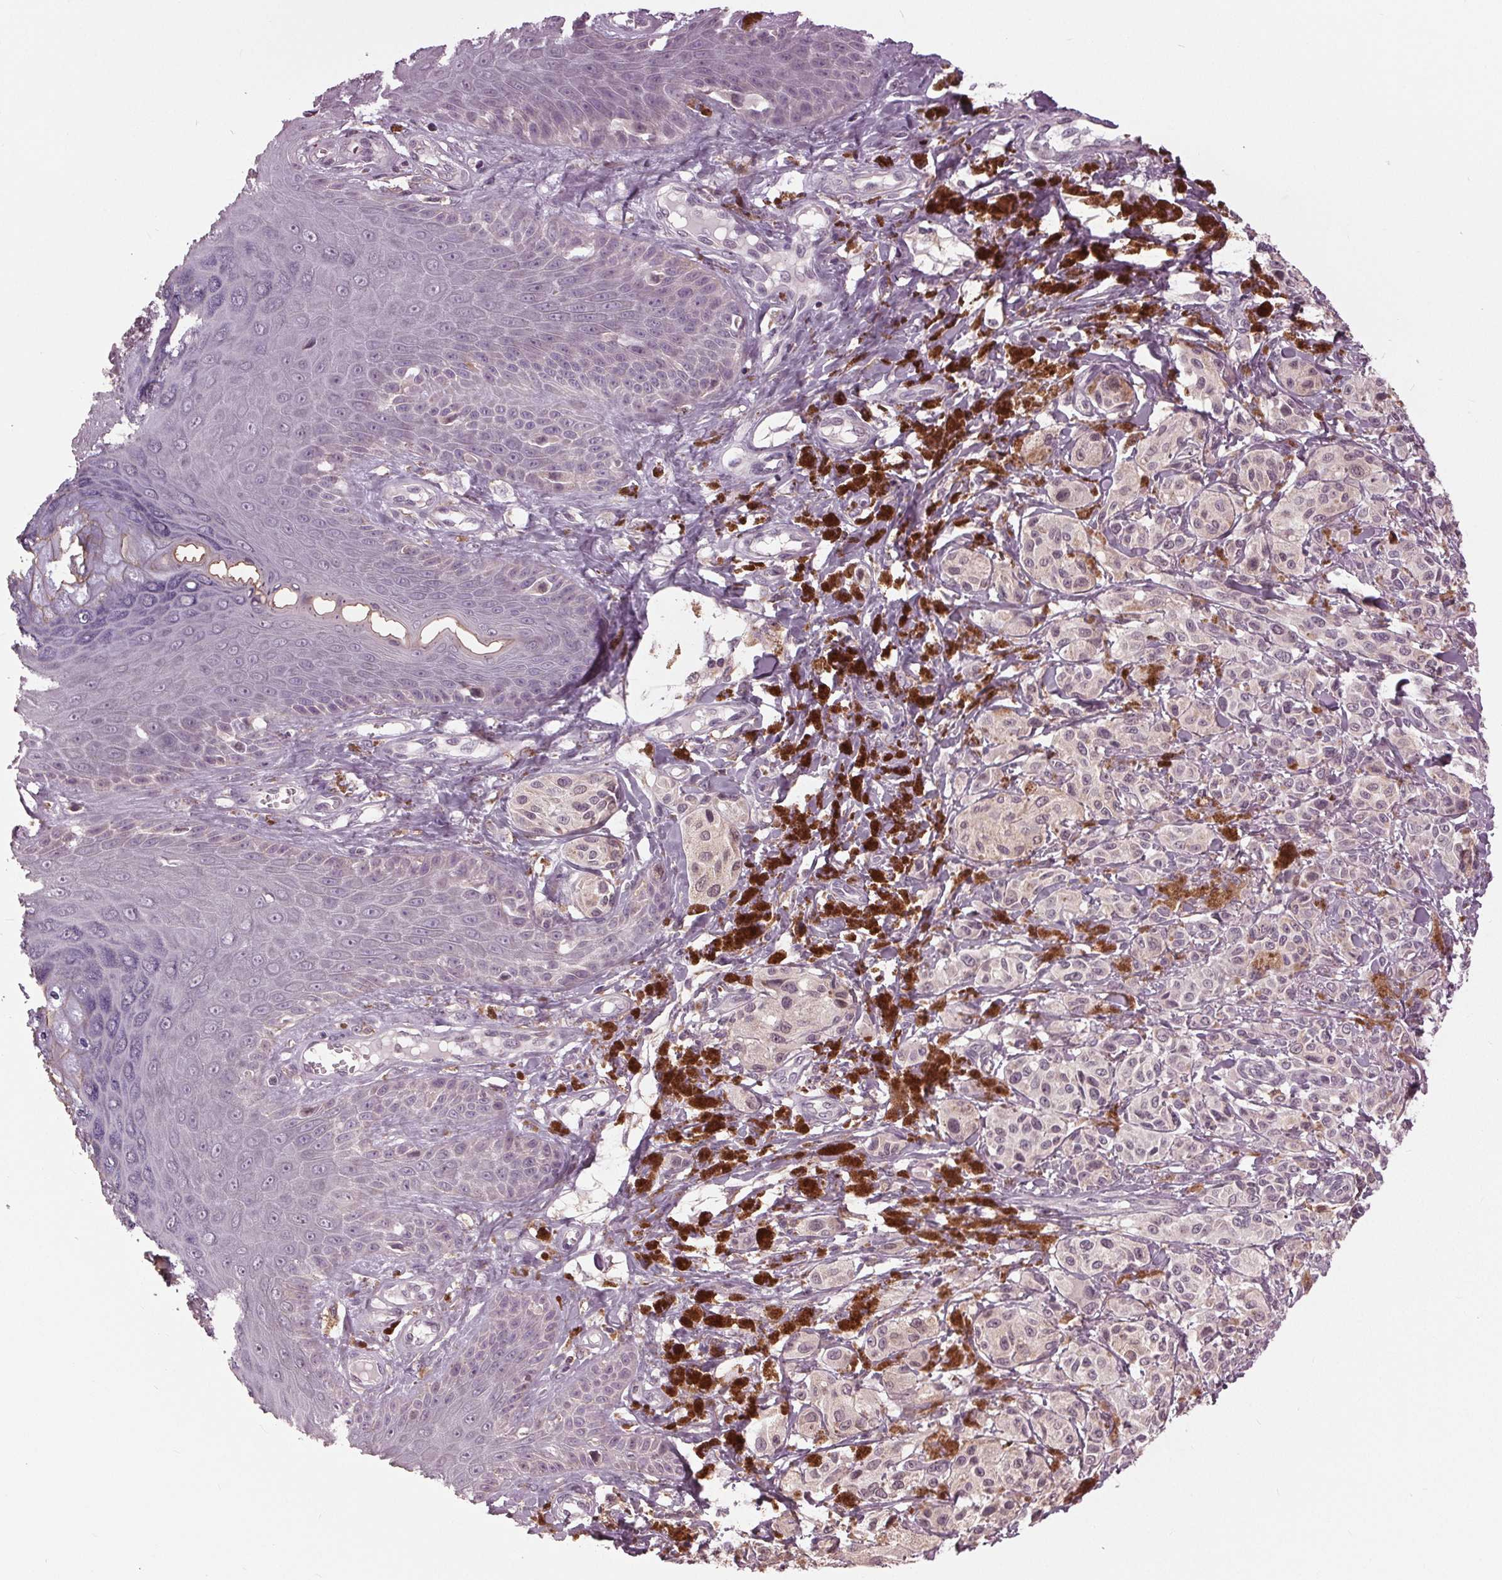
{"staining": {"intensity": "negative", "quantity": "none", "location": "none"}, "tissue": "melanoma", "cell_type": "Tumor cells", "image_type": "cancer", "snomed": [{"axis": "morphology", "description": "Malignant melanoma, NOS"}, {"axis": "topography", "description": "Skin"}], "caption": "There is no significant expression in tumor cells of malignant melanoma. Brightfield microscopy of immunohistochemistry stained with DAB (brown) and hematoxylin (blue), captured at high magnification.", "gene": "SIGLEC6", "patient": {"sex": "female", "age": 80}}